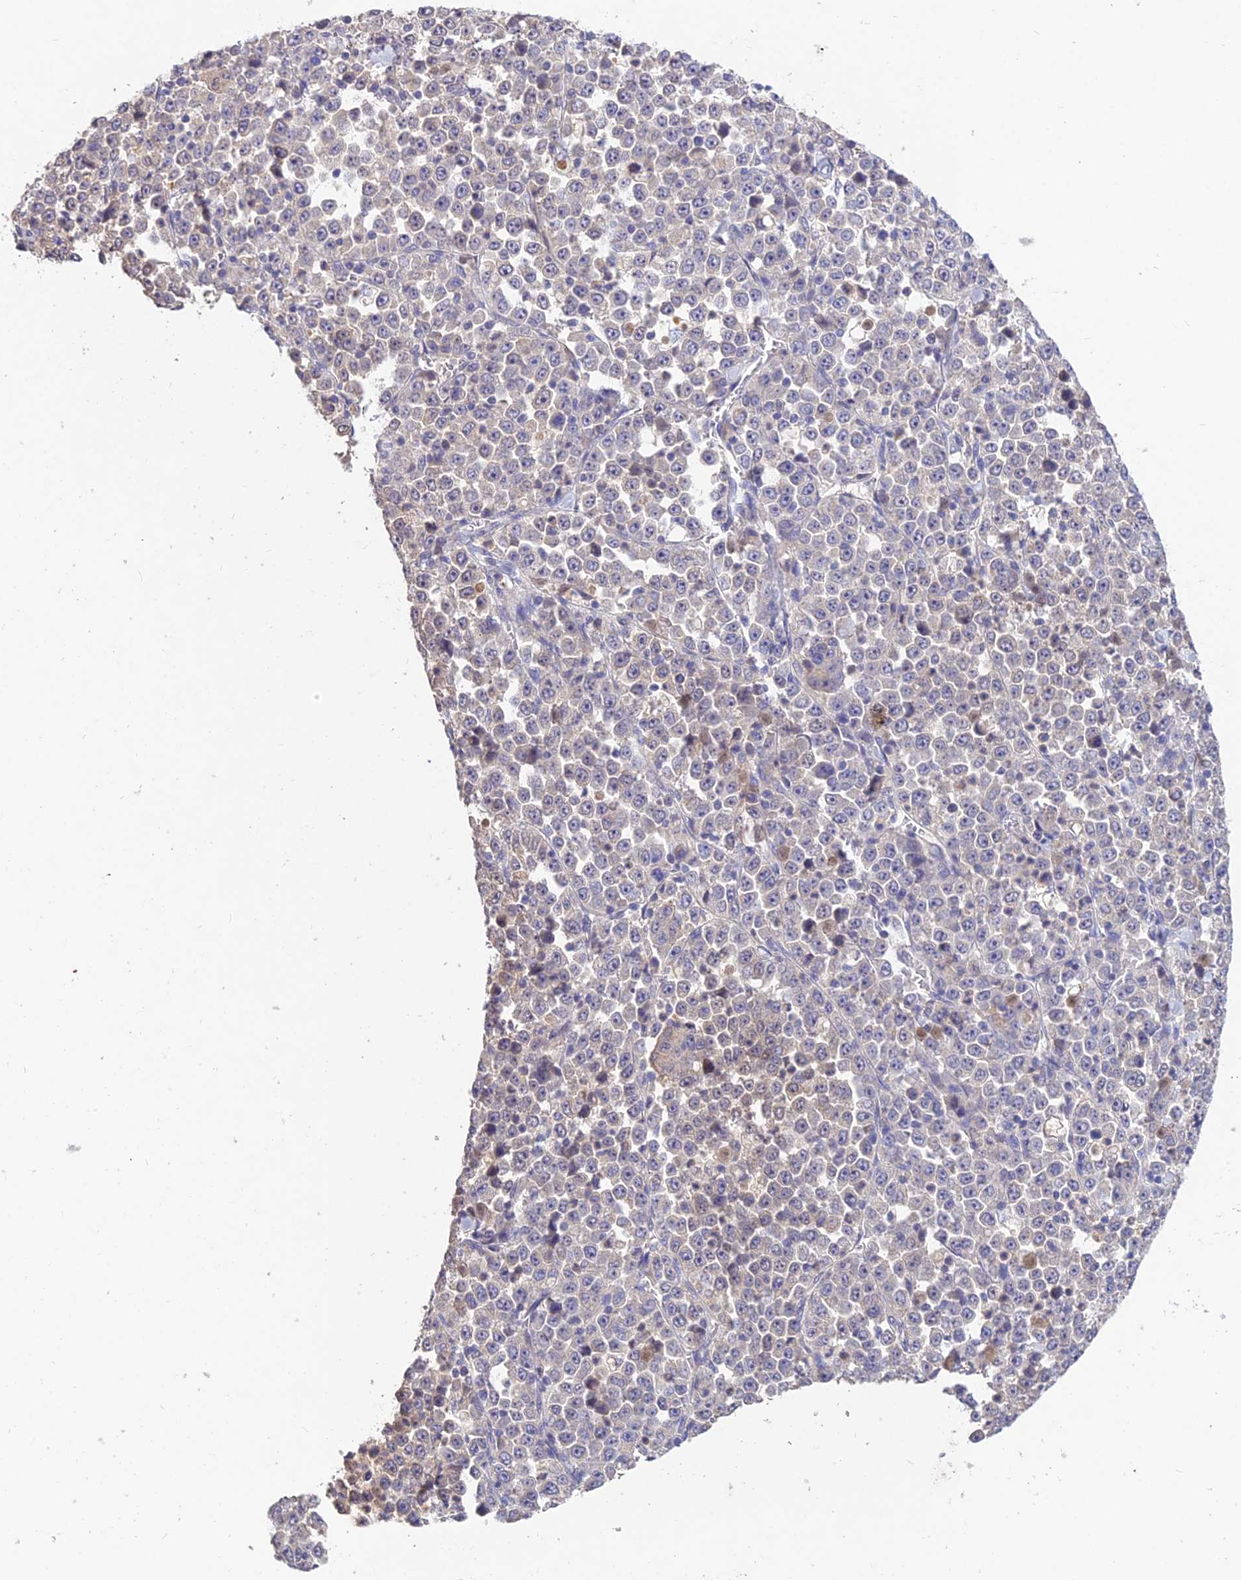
{"staining": {"intensity": "negative", "quantity": "none", "location": "none"}, "tissue": "stomach cancer", "cell_type": "Tumor cells", "image_type": "cancer", "snomed": [{"axis": "morphology", "description": "Normal tissue, NOS"}, {"axis": "morphology", "description": "Adenocarcinoma, NOS"}, {"axis": "topography", "description": "Stomach, upper"}, {"axis": "topography", "description": "Stomach"}], "caption": "There is no significant positivity in tumor cells of stomach adenocarcinoma.", "gene": "PGK1", "patient": {"sex": "male", "age": 59}}